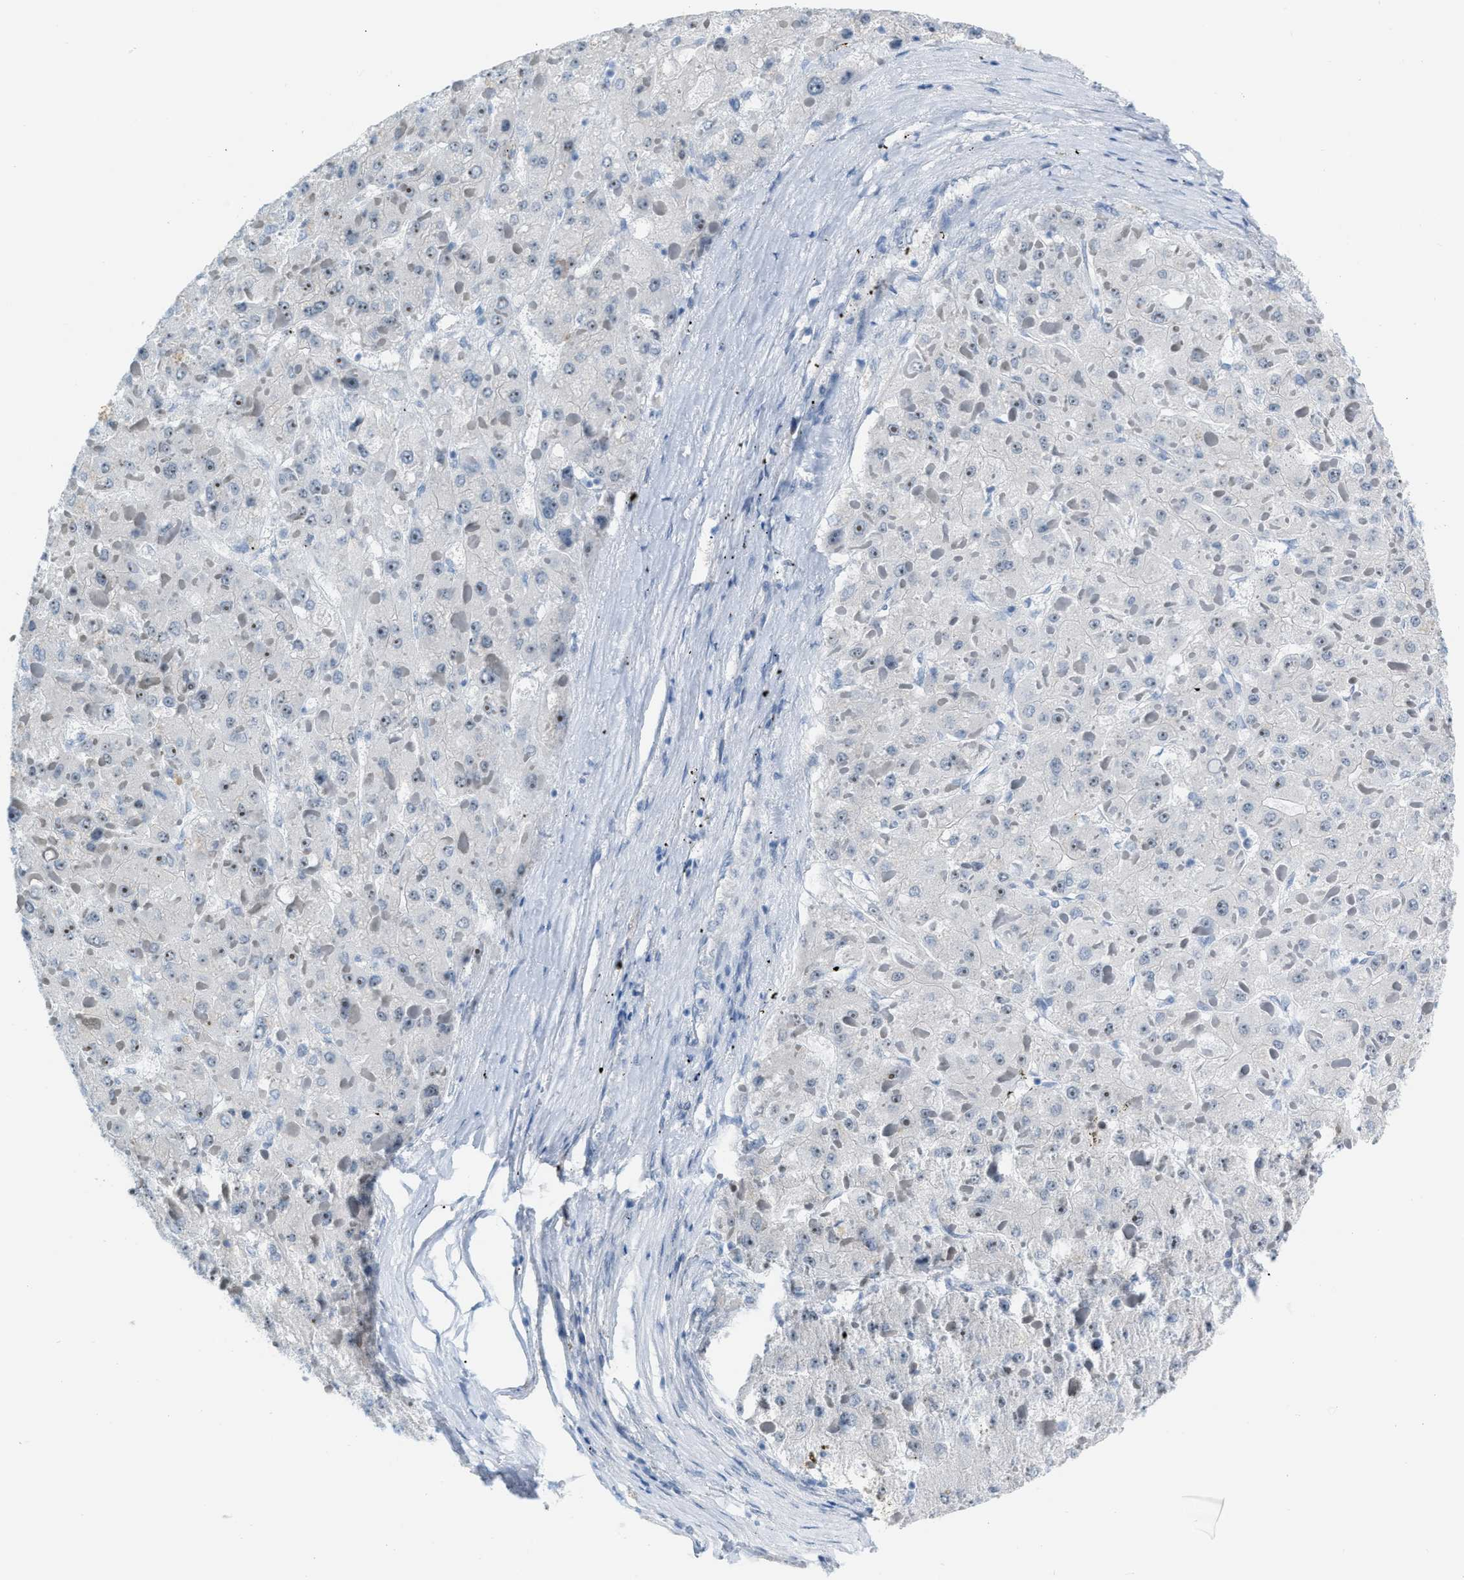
{"staining": {"intensity": "negative", "quantity": "none", "location": "none"}, "tissue": "liver cancer", "cell_type": "Tumor cells", "image_type": "cancer", "snomed": [{"axis": "morphology", "description": "Carcinoma, Hepatocellular, NOS"}, {"axis": "topography", "description": "Liver"}], "caption": "A photomicrograph of human liver hepatocellular carcinoma is negative for staining in tumor cells.", "gene": "PHRF1", "patient": {"sex": "female", "age": 73}}